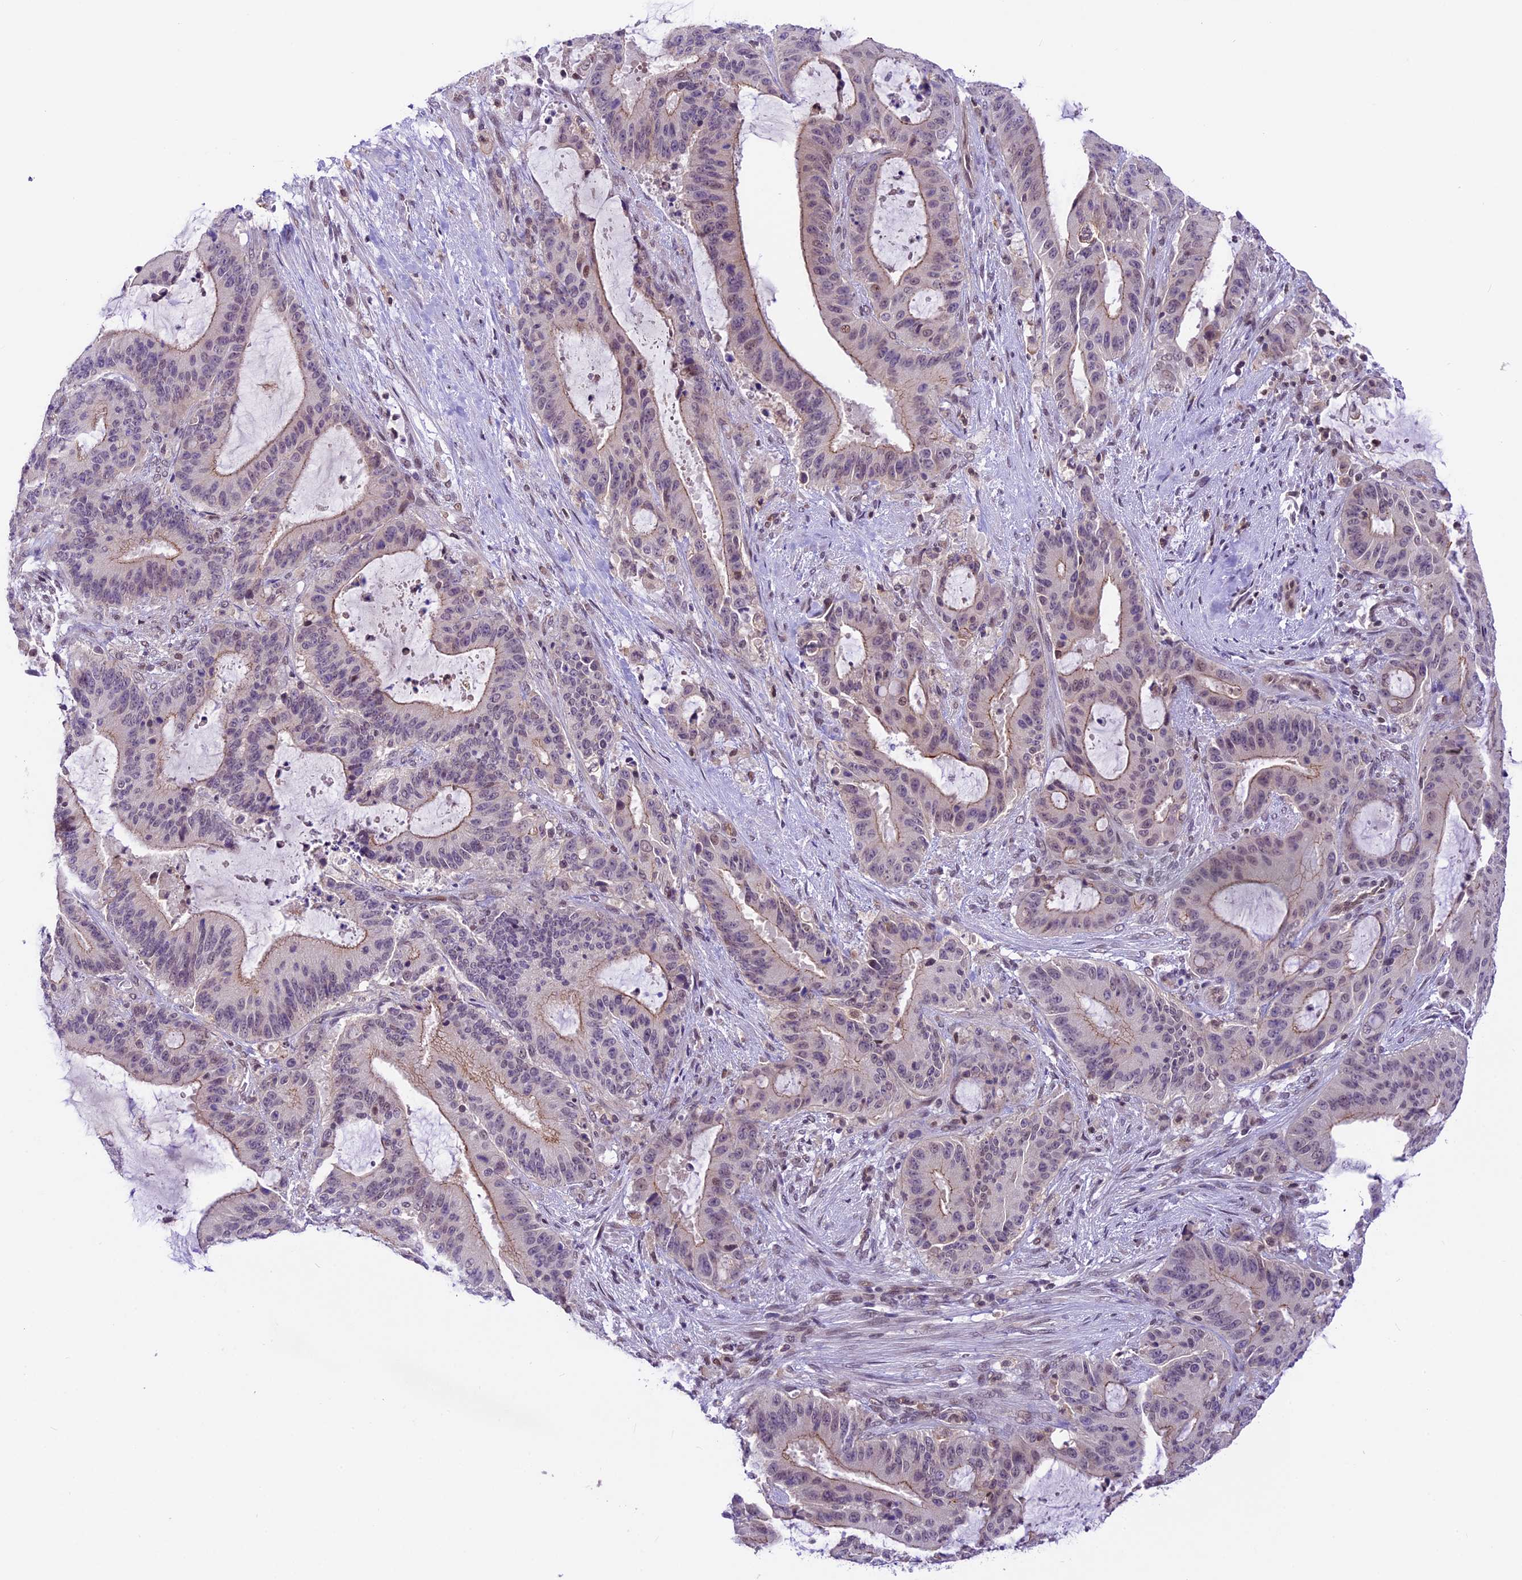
{"staining": {"intensity": "moderate", "quantity": "<25%", "location": "cytoplasmic/membranous"}, "tissue": "liver cancer", "cell_type": "Tumor cells", "image_type": "cancer", "snomed": [{"axis": "morphology", "description": "Normal tissue, NOS"}, {"axis": "morphology", "description": "Cholangiocarcinoma"}, {"axis": "topography", "description": "Liver"}, {"axis": "topography", "description": "Peripheral nerve tissue"}], "caption": "A low amount of moderate cytoplasmic/membranous positivity is identified in about <25% of tumor cells in liver cancer (cholangiocarcinoma) tissue.", "gene": "SHKBP1", "patient": {"sex": "female", "age": 73}}